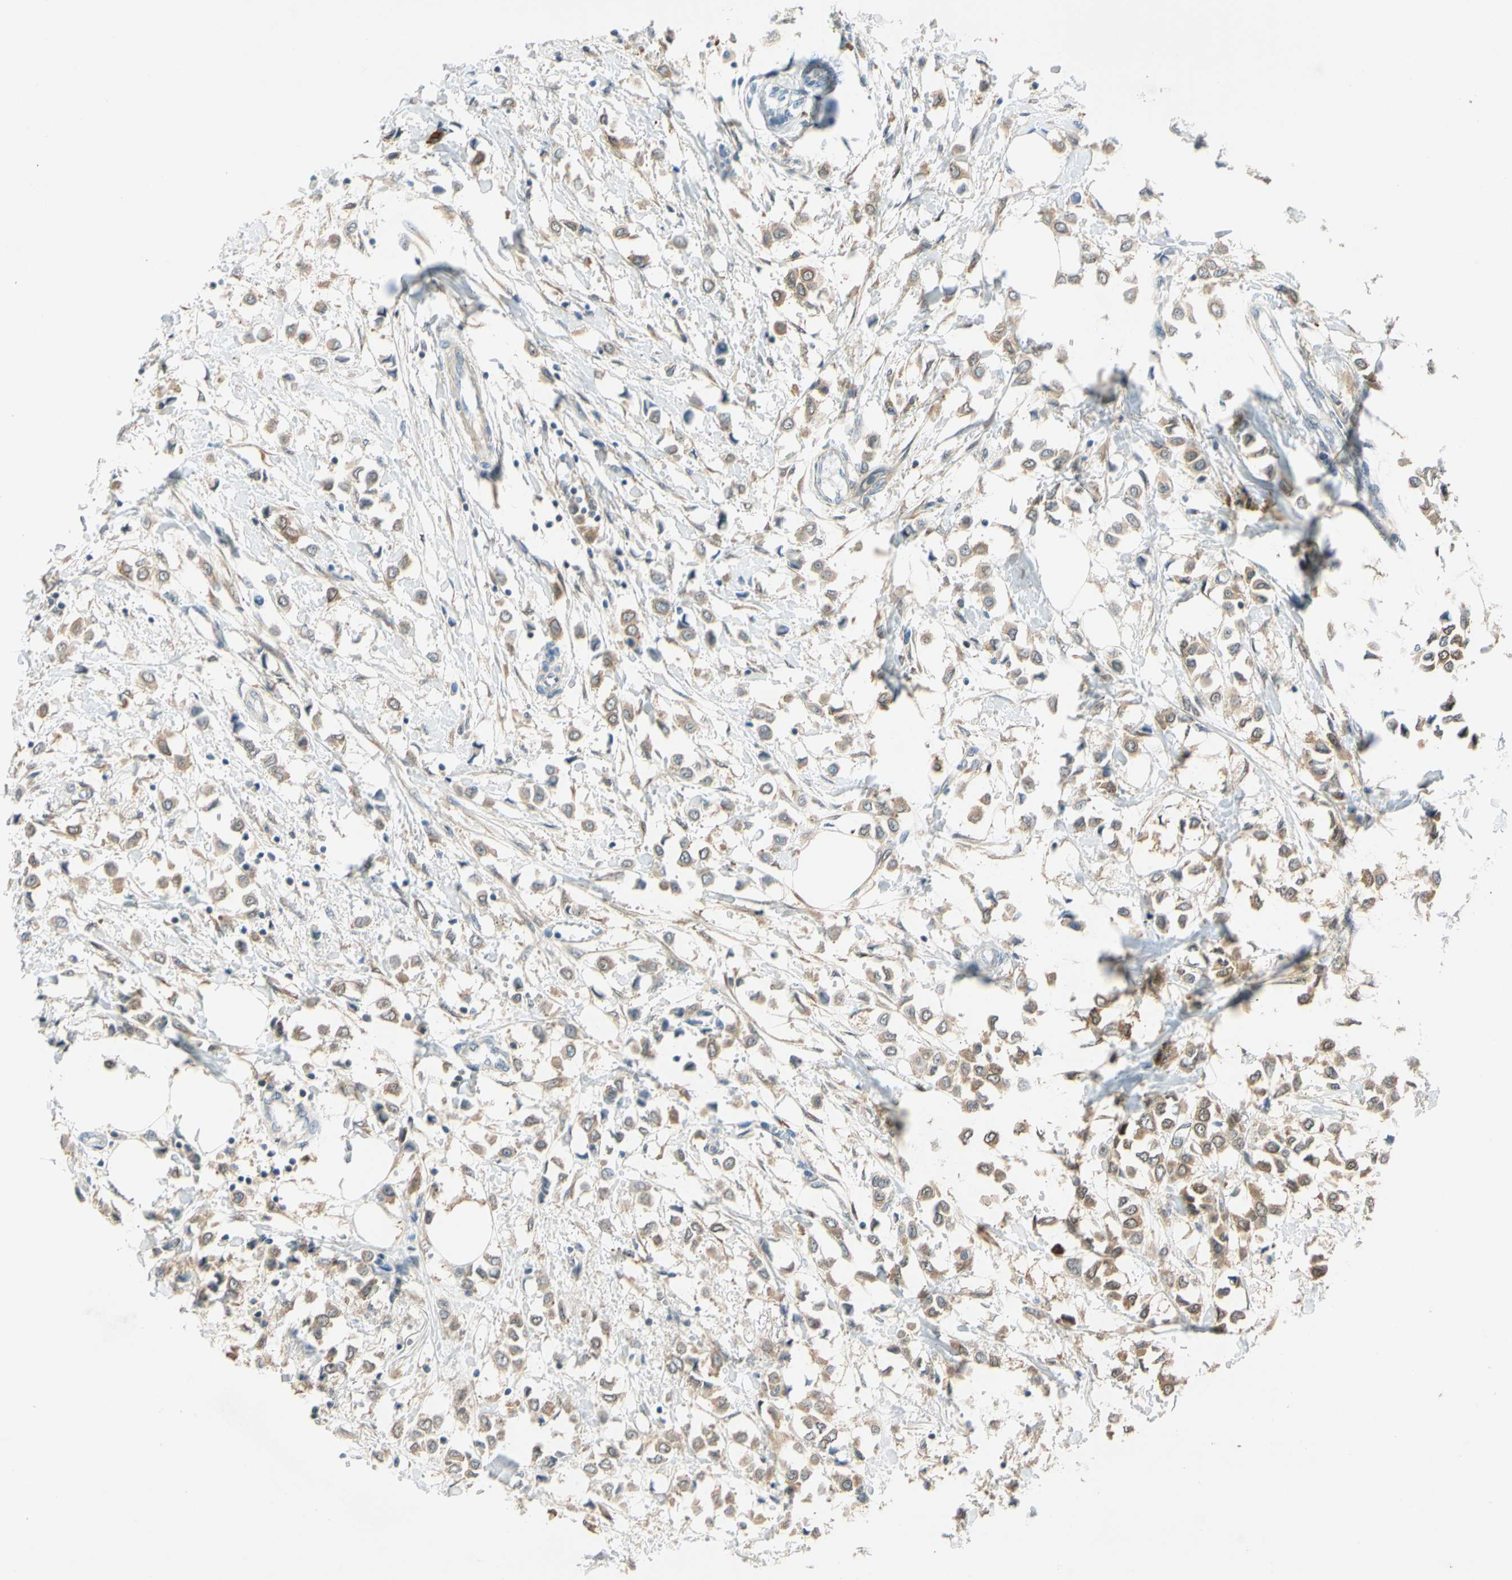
{"staining": {"intensity": "moderate", "quantity": ">75%", "location": "cytoplasmic/membranous"}, "tissue": "breast cancer", "cell_type": "Tumor cells", "image_type": "cancer", "snomed": [{"axis": "morphology", "description": "Lobular carcinoma"}, {"axis": "topography", "description": "Breast"}], "caption": "This image displays lobular carcinoma (breast) stained with IHC to label a protein in brown. The cytoplasmic/membranous of tumor cells show moderate positivity for the protein. Nuclei are counter-stained blue.", "gene": "WIPI1", "patient": {"sex": "female", "age": 51}}